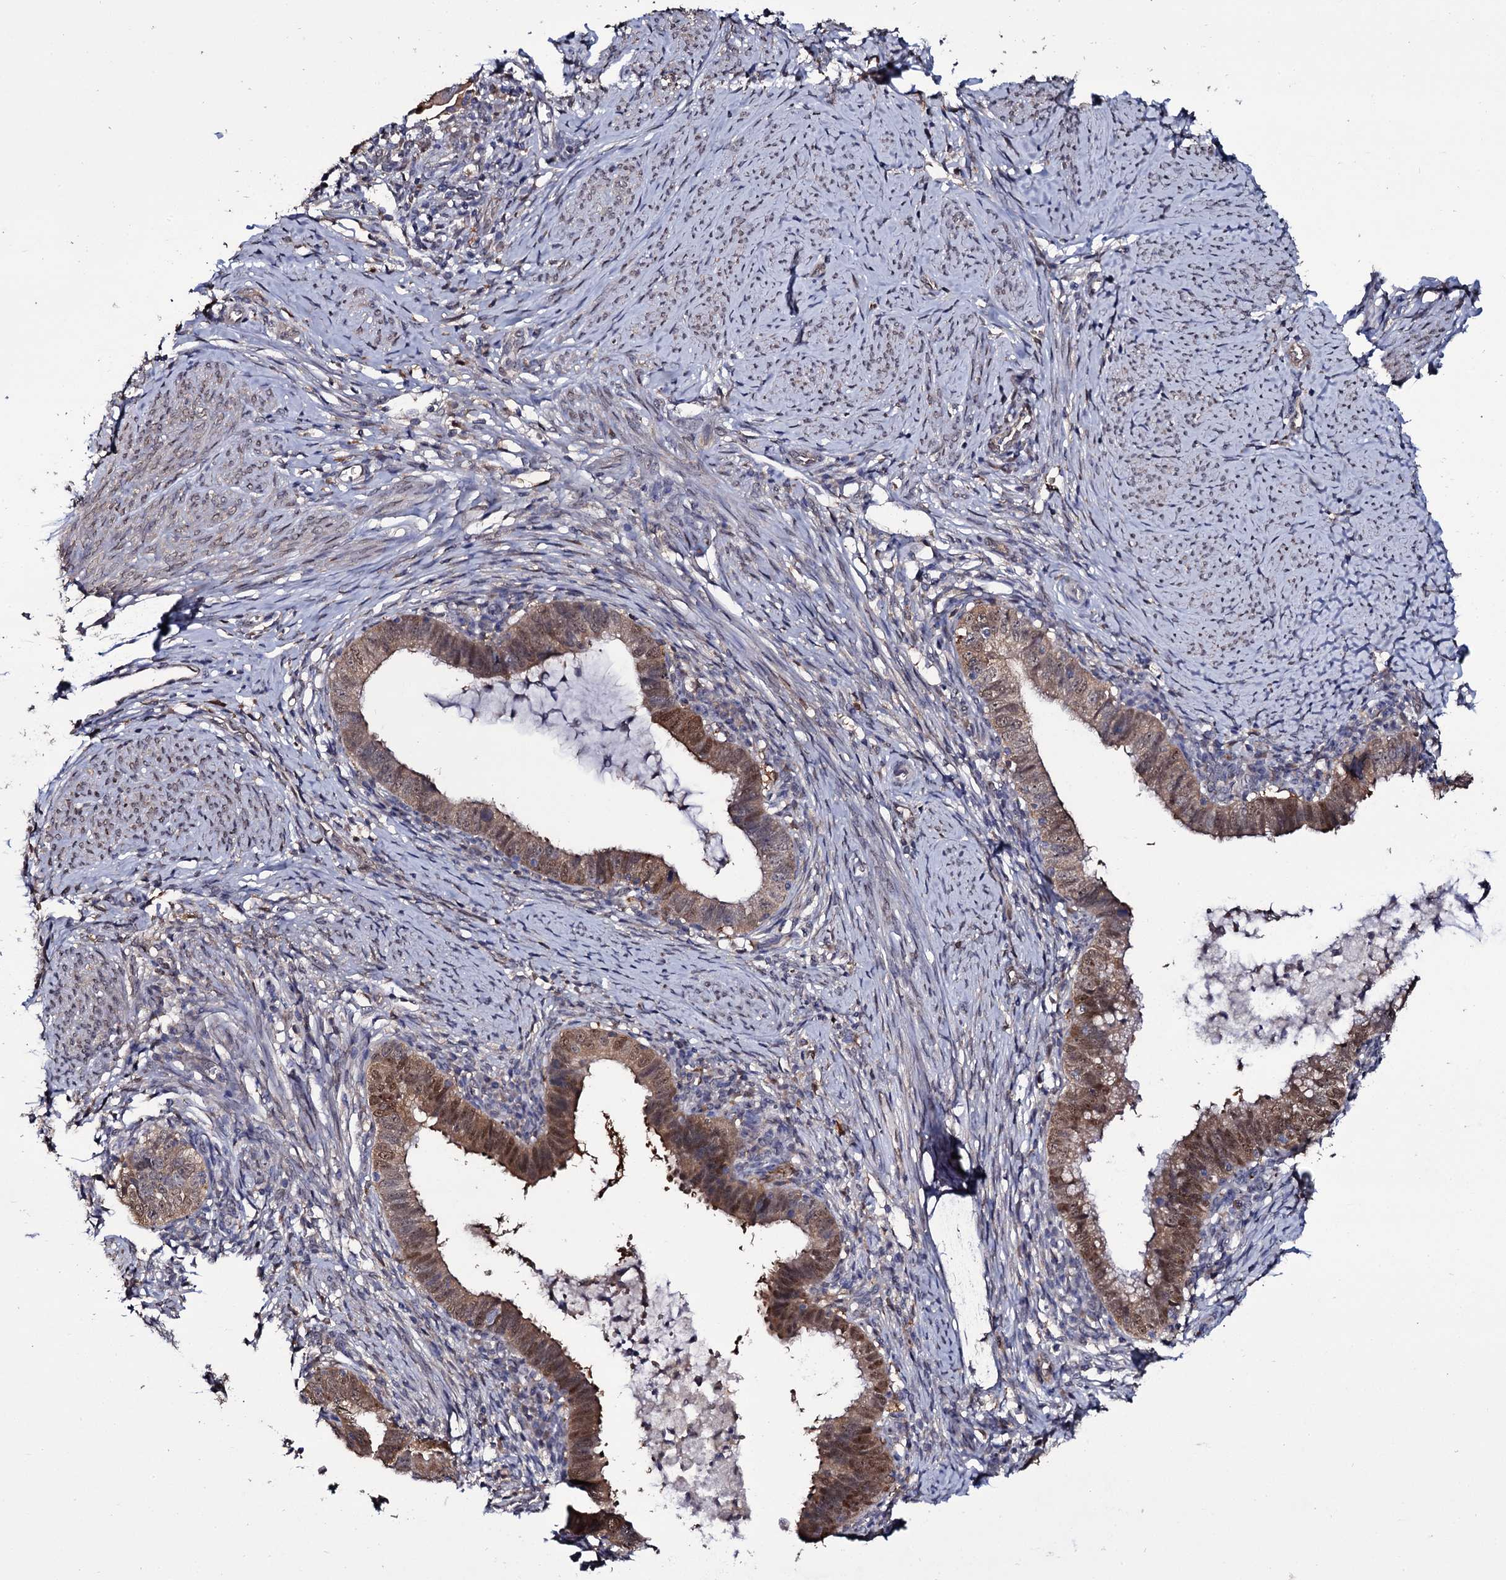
{"staining": {"intensity": "moderate", "quantity": ">75%", "location": "cytoplasmic/membranous,nuclear"}, "tissue": "cervical cancer", "cell_type": "Tumor cells", "image_type": "cancer", "snomed": [{"axis": "morphology", "description": "Adenocarcinoma, NOS"}, {"axis": "topography", "description": "Cervix"}], "caption": "Human cervical cancer stained for a protein (brown) reveals moderate cytoplasmic/membranous and nuclear positive staining in approximately >75% of tumor cells.", "gene": "CRYL1", "patient": {"sex": "female", "age": 36}}